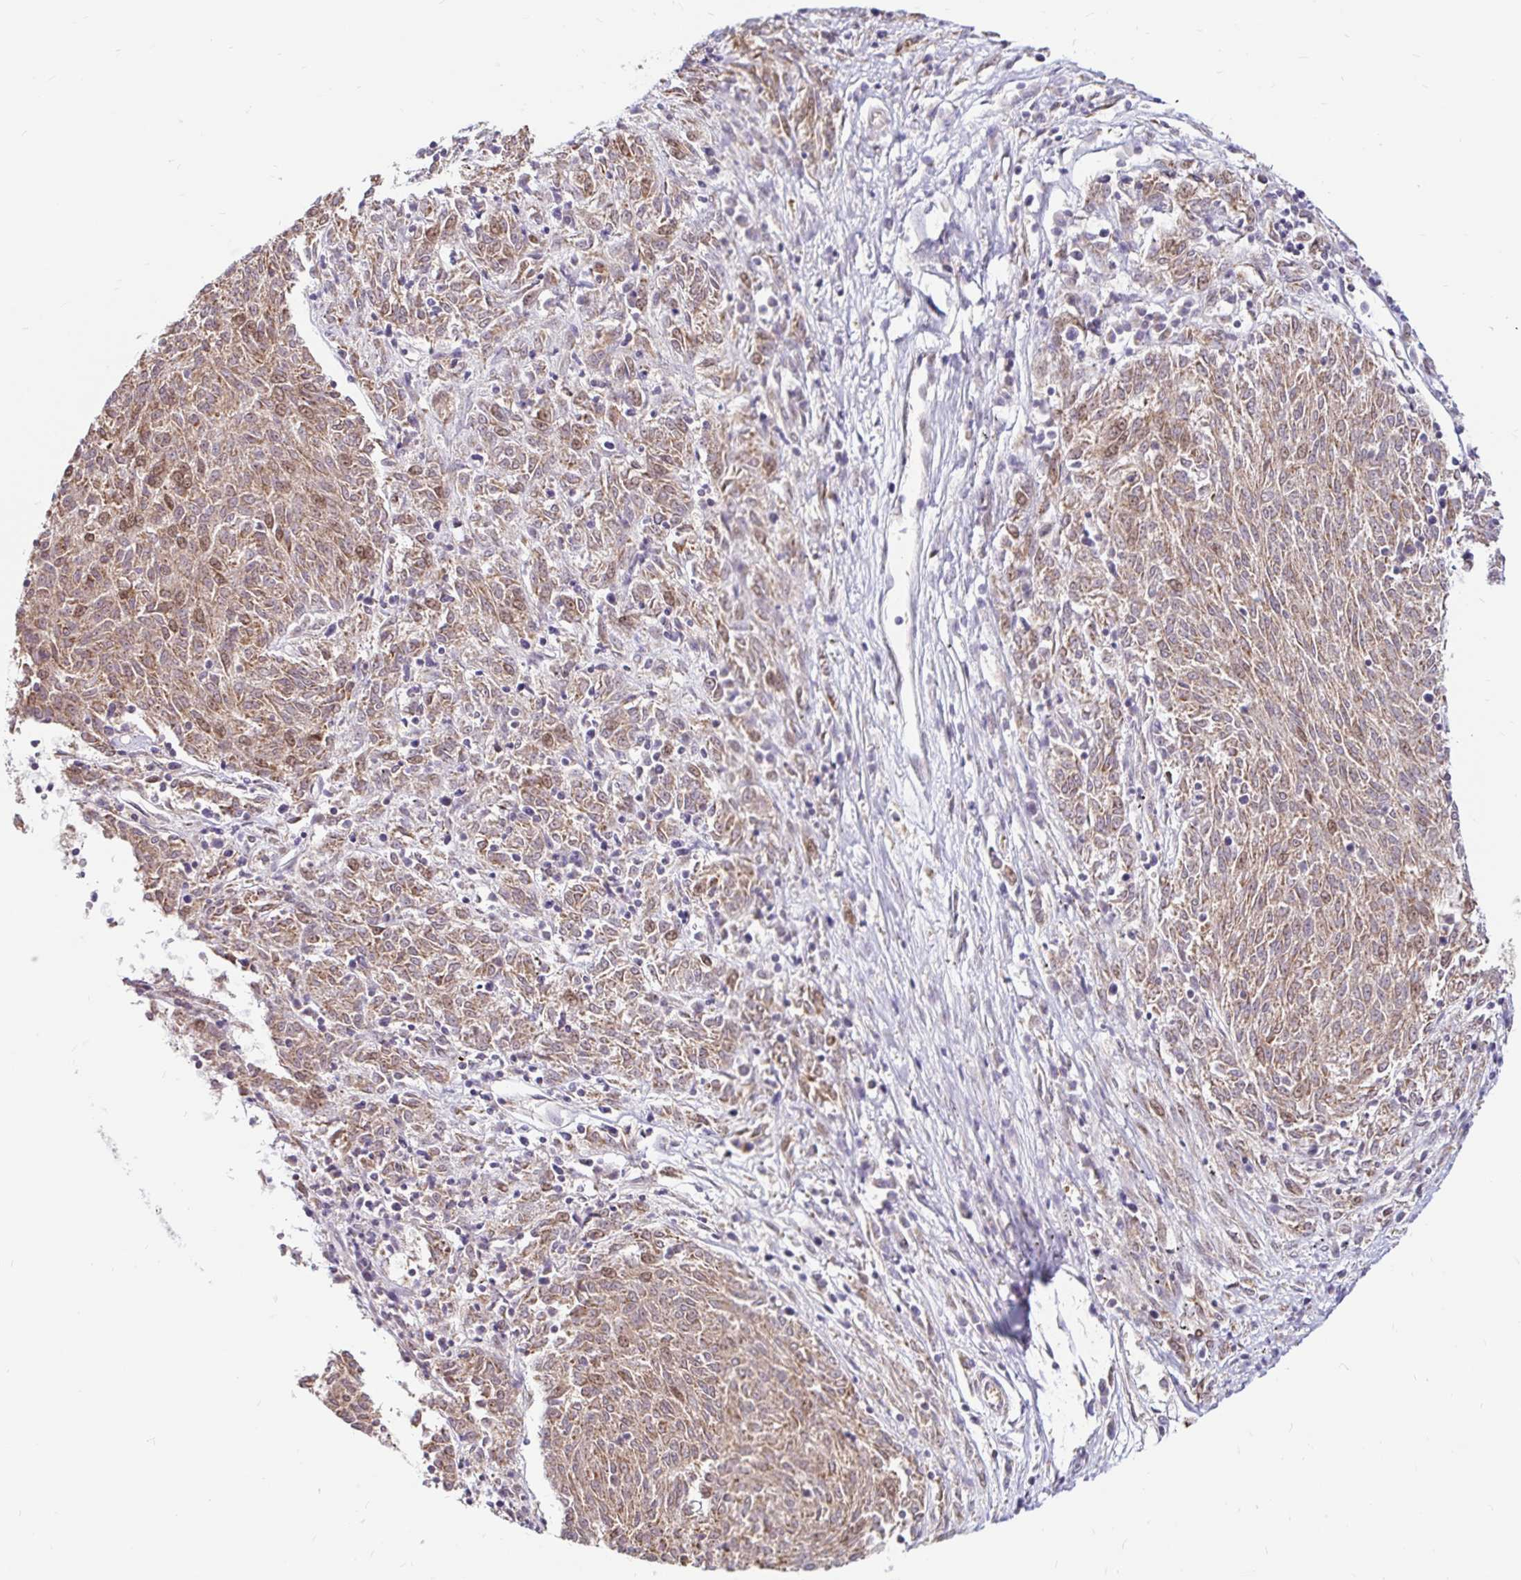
{"staining": {"intensity": "moderate", "quantity": ">75%", "location": "cytoplasmic/membranous"}, "tissue": "melanoma", "cell_type": "Tumor cells", "image_type": "cancer", "snomed": [{"axis": "morphology", "description": "Malignant melanoma, NOS"}, {"axis": "topography", "description": "Skin"}], "caption": "DAB immunohistochemical staining of malignant melanoma displays moderate cytoplasmic/membranous protein staining in about >75% of tumor cells.", "gene": "TIMM50", "patient": {"sex": "female", "age": 72}}